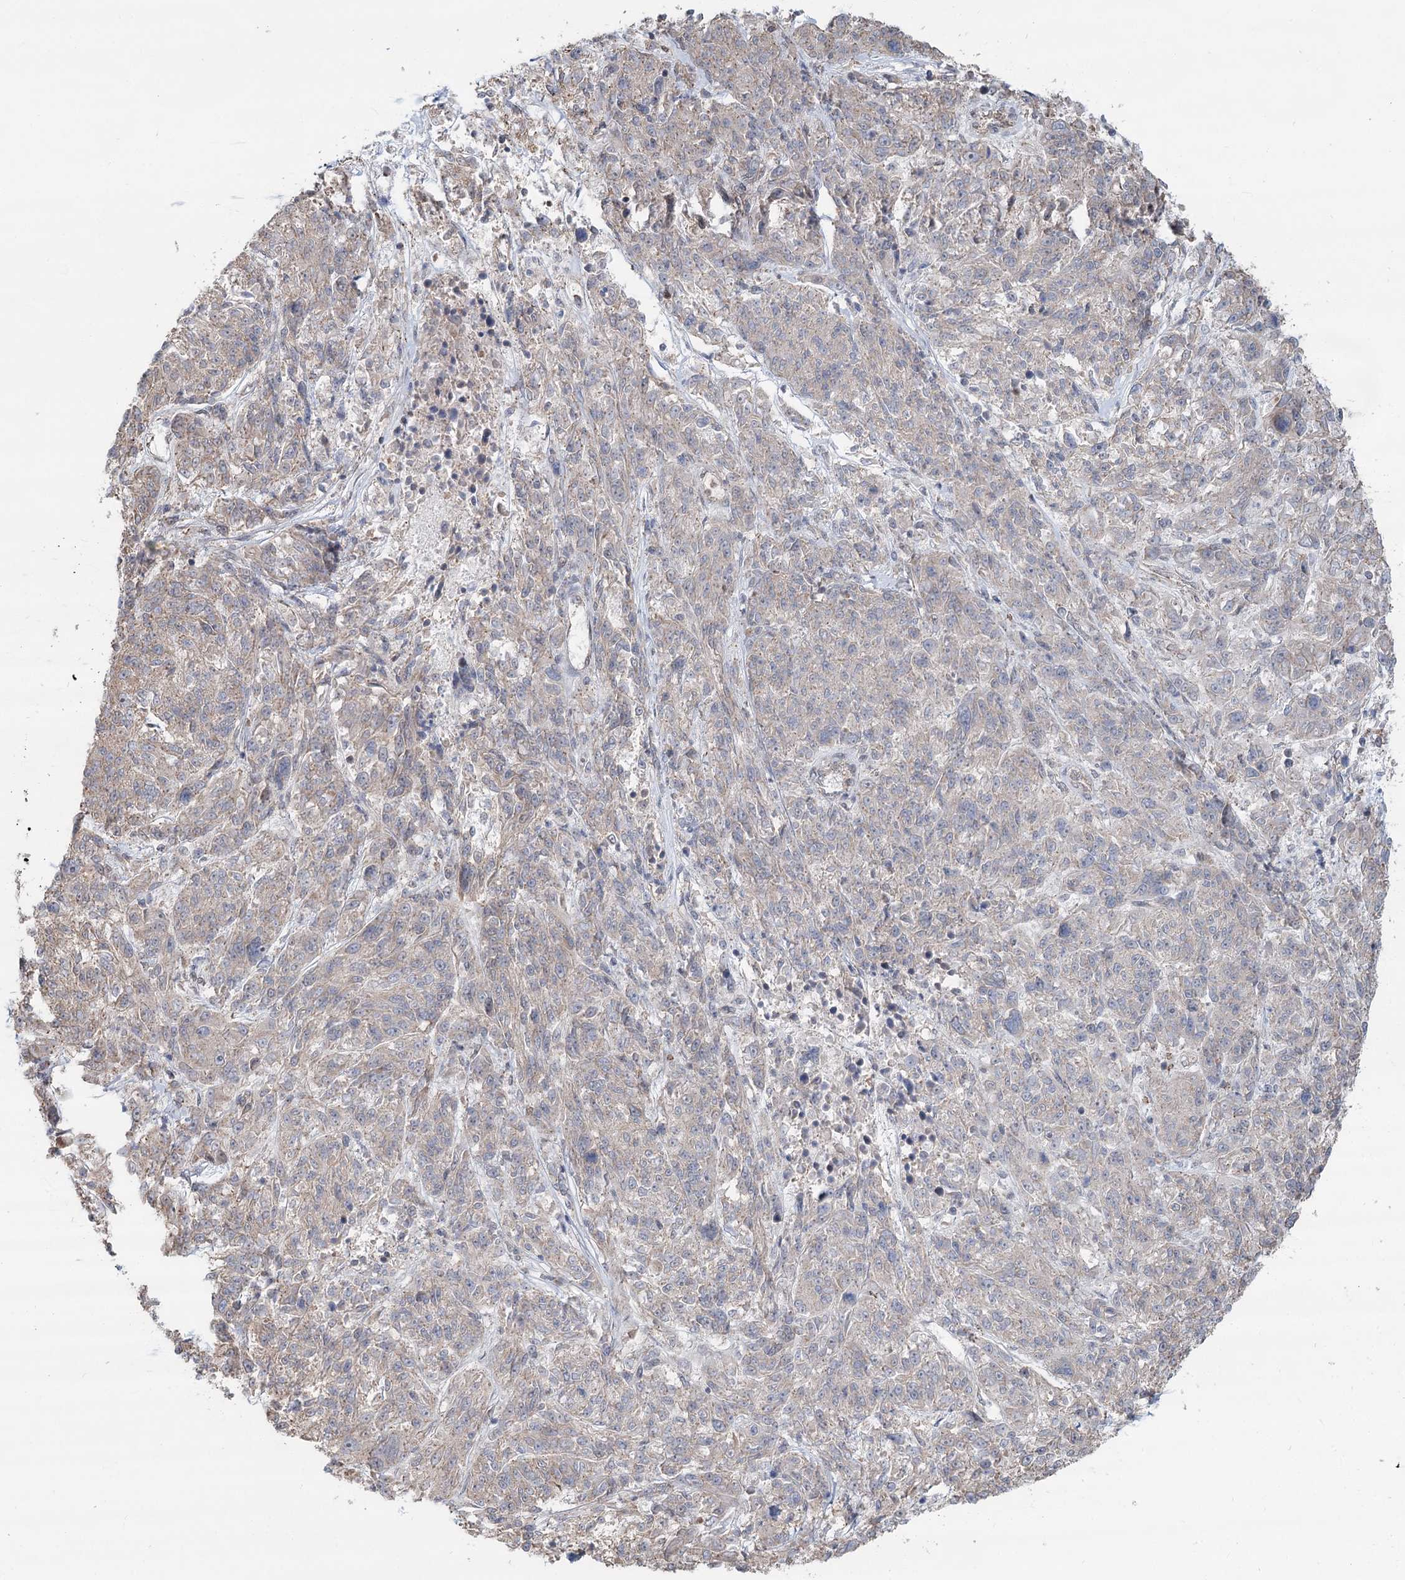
{"staining": {"intensity": "negative", "quantity": "none", "location": "none"}, "tissue": "melanoma", "cell_type": "Tumor cells", "image_type": "cancer", "snomed": [{"axis": "morphology", "description": "Malignant melanoma, NOS"}, {"axis": "topography", "description": "Skin"}], "caption": "This is a histopathology image of immunohistochemistry (IHC) staining of melanoma, which shows no staining in tumor cells. (DAB immunohistochemistry, high magnification).", "gene": "GPALPP1", "patient": {"sex": "male", "age": 53}}